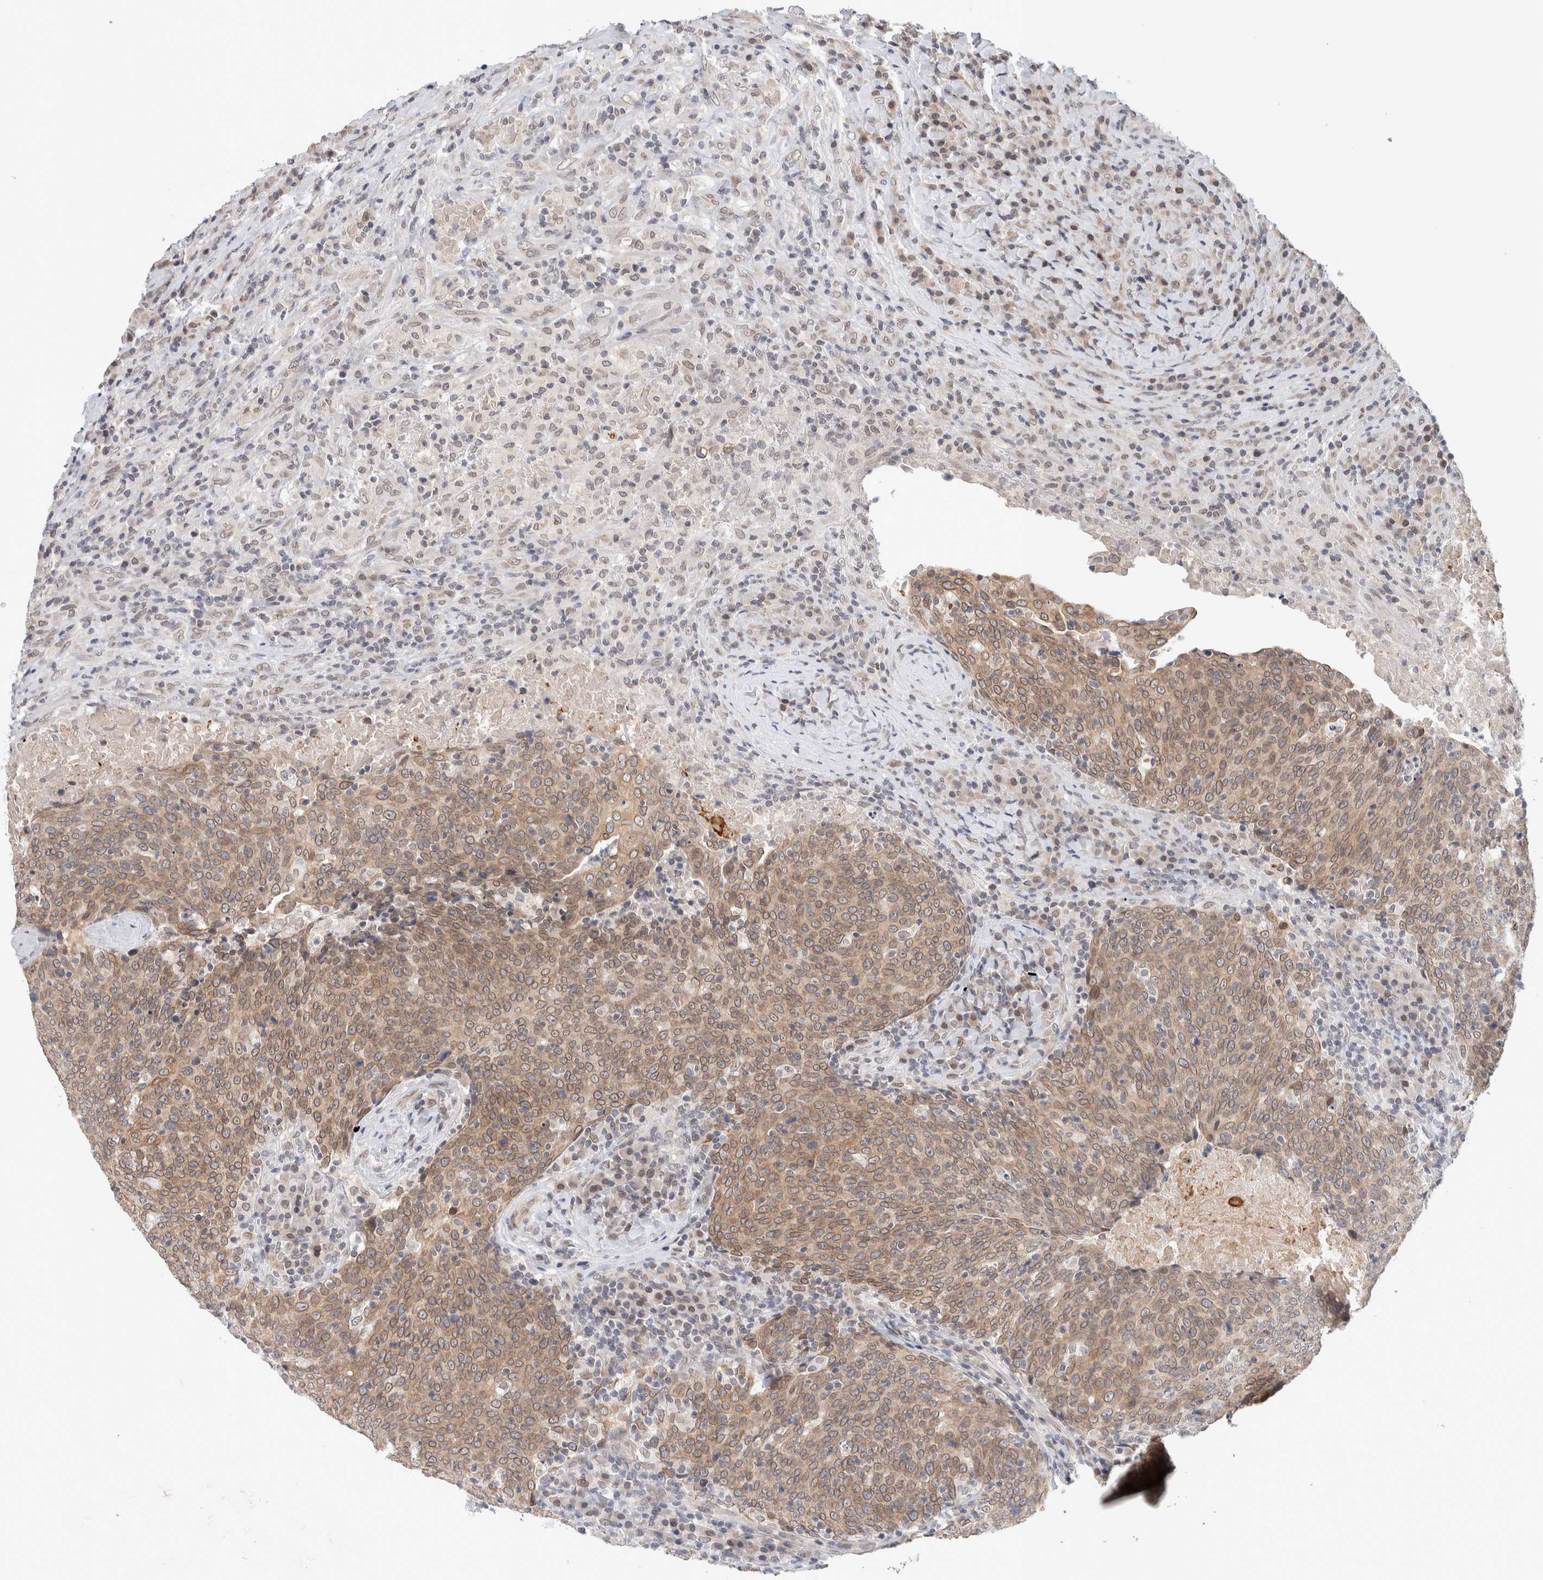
{"staining": {"intensity": "moderate", "quantity": ">75%", "location": "cytoplasmic/membranous,nuclear"}, "tissue": "head and neck cancer", "cell_type": "Tumor cells", "image_type": "cancer", "snomed": [{"axis": "morphology", "description": "Squamous cell carcinoma, NOS"}, {"axis": "morphology", "description": "Squamous cell carcinoma, metastatic, NOS"}, {"axis": "topography", "description": "Lymph node"}, {"axis": "topography", "description": "Head-Neck"}], "caption": "Immunohistochemical staining of head and neck squamous cell carcinoma demonstrates medium levels of moderate cytoplasmic/membranous and nuclear positivity in approximately >75% of tumor cells. (brown staining indicates protein expression, while blue staining denotes nuclei).", "gene": "CRAT", "patient": {"sex": "male", "age": 62}}